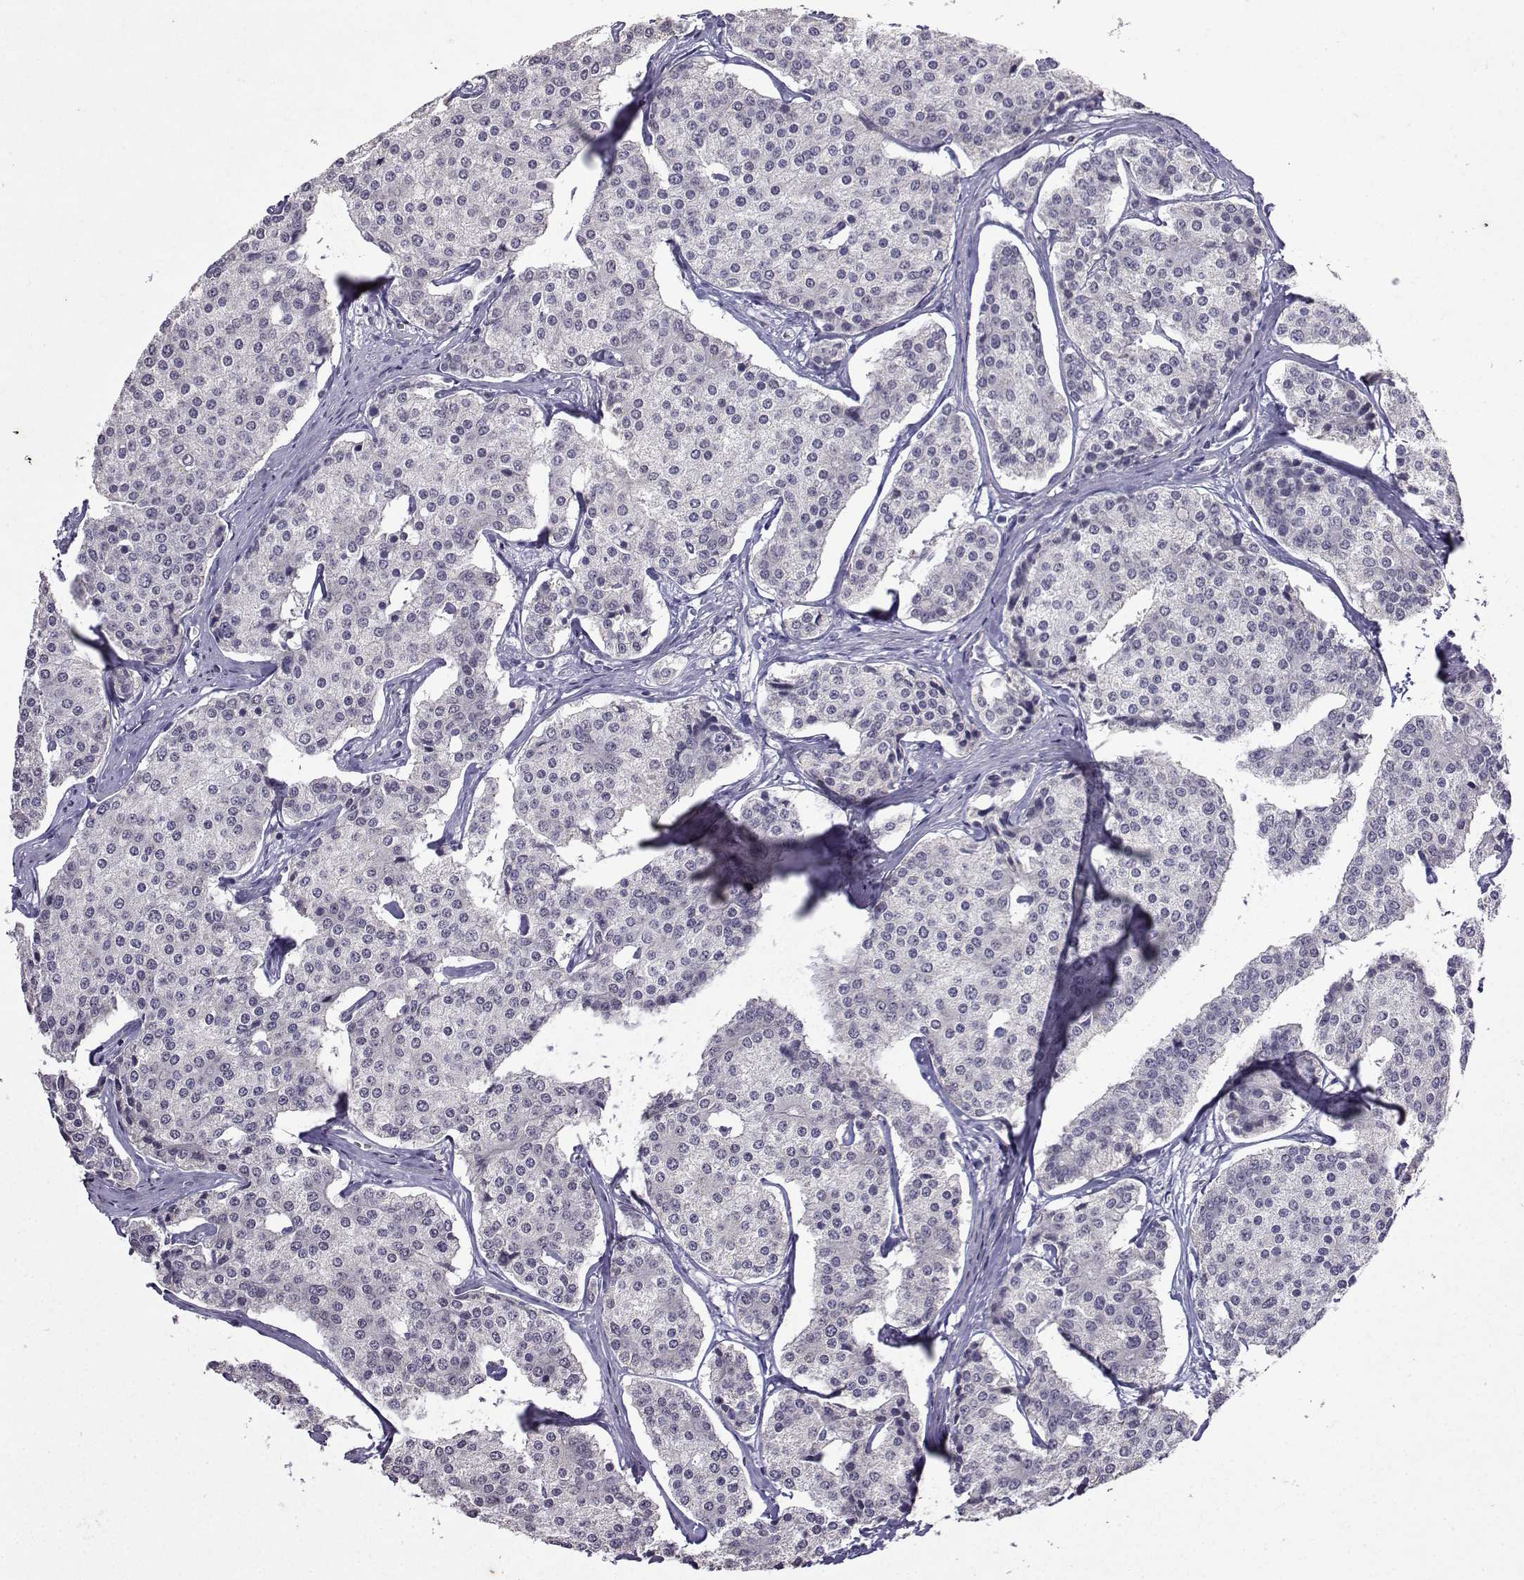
{"staining": {"intensity": "negative", "quantity": "none", "location": "none"}, "tissue": "carcinoid", "cell_type": "Tumor cells", "image_type": "cancer", "snomed": [{"axis": "morphology", "description": "Carcinoid, malignant, NOS"}, {"axis": "topography", "description": "Small intestine"}], "caption": "Carcinoid (malignant) stained for a protein using IHC displays no expression tumor cells.", "gene": "CCL28", "patient": {"sex": "female", "age": 65}}